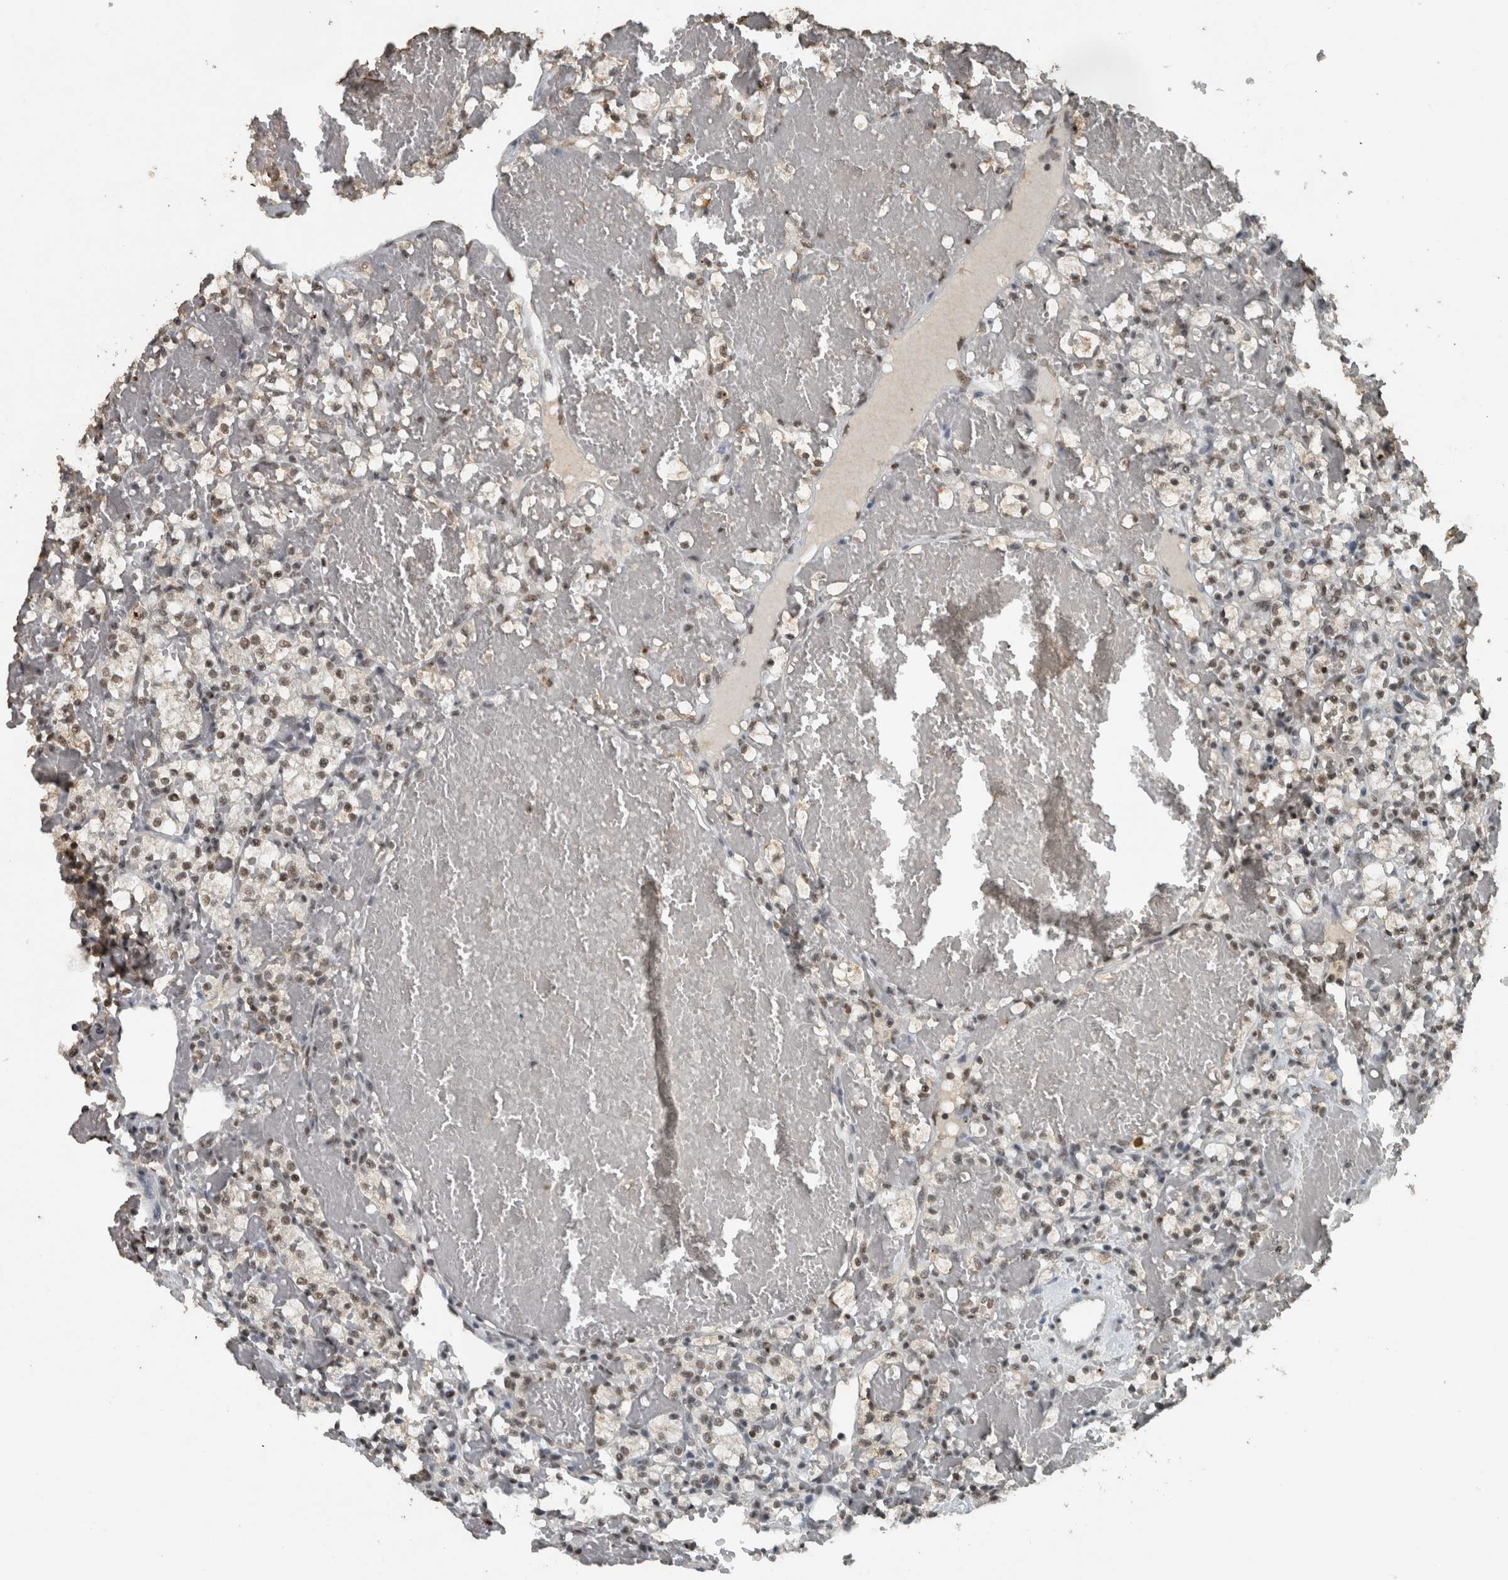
{"staining": {"intensity": "moderate", "quantity": ">75%", "location": "nuclear"}, "tissue": "renal cancer", "cell_type": "Tumor cells", "image_type": "cancer", "snomed": [{"axis": "morphology", "description": "Adenocarcinoma, NOS"}, {"axis": "topography", "description": "Kidney"}], "caption": "About >75% of tumor cells in human renal adenocarcinoma display moderate nuclear protein expression as visualized by brown immunohistochemical staining.", "gene": "ZNF24", "patient": {"sex": "female", "age": 60}}